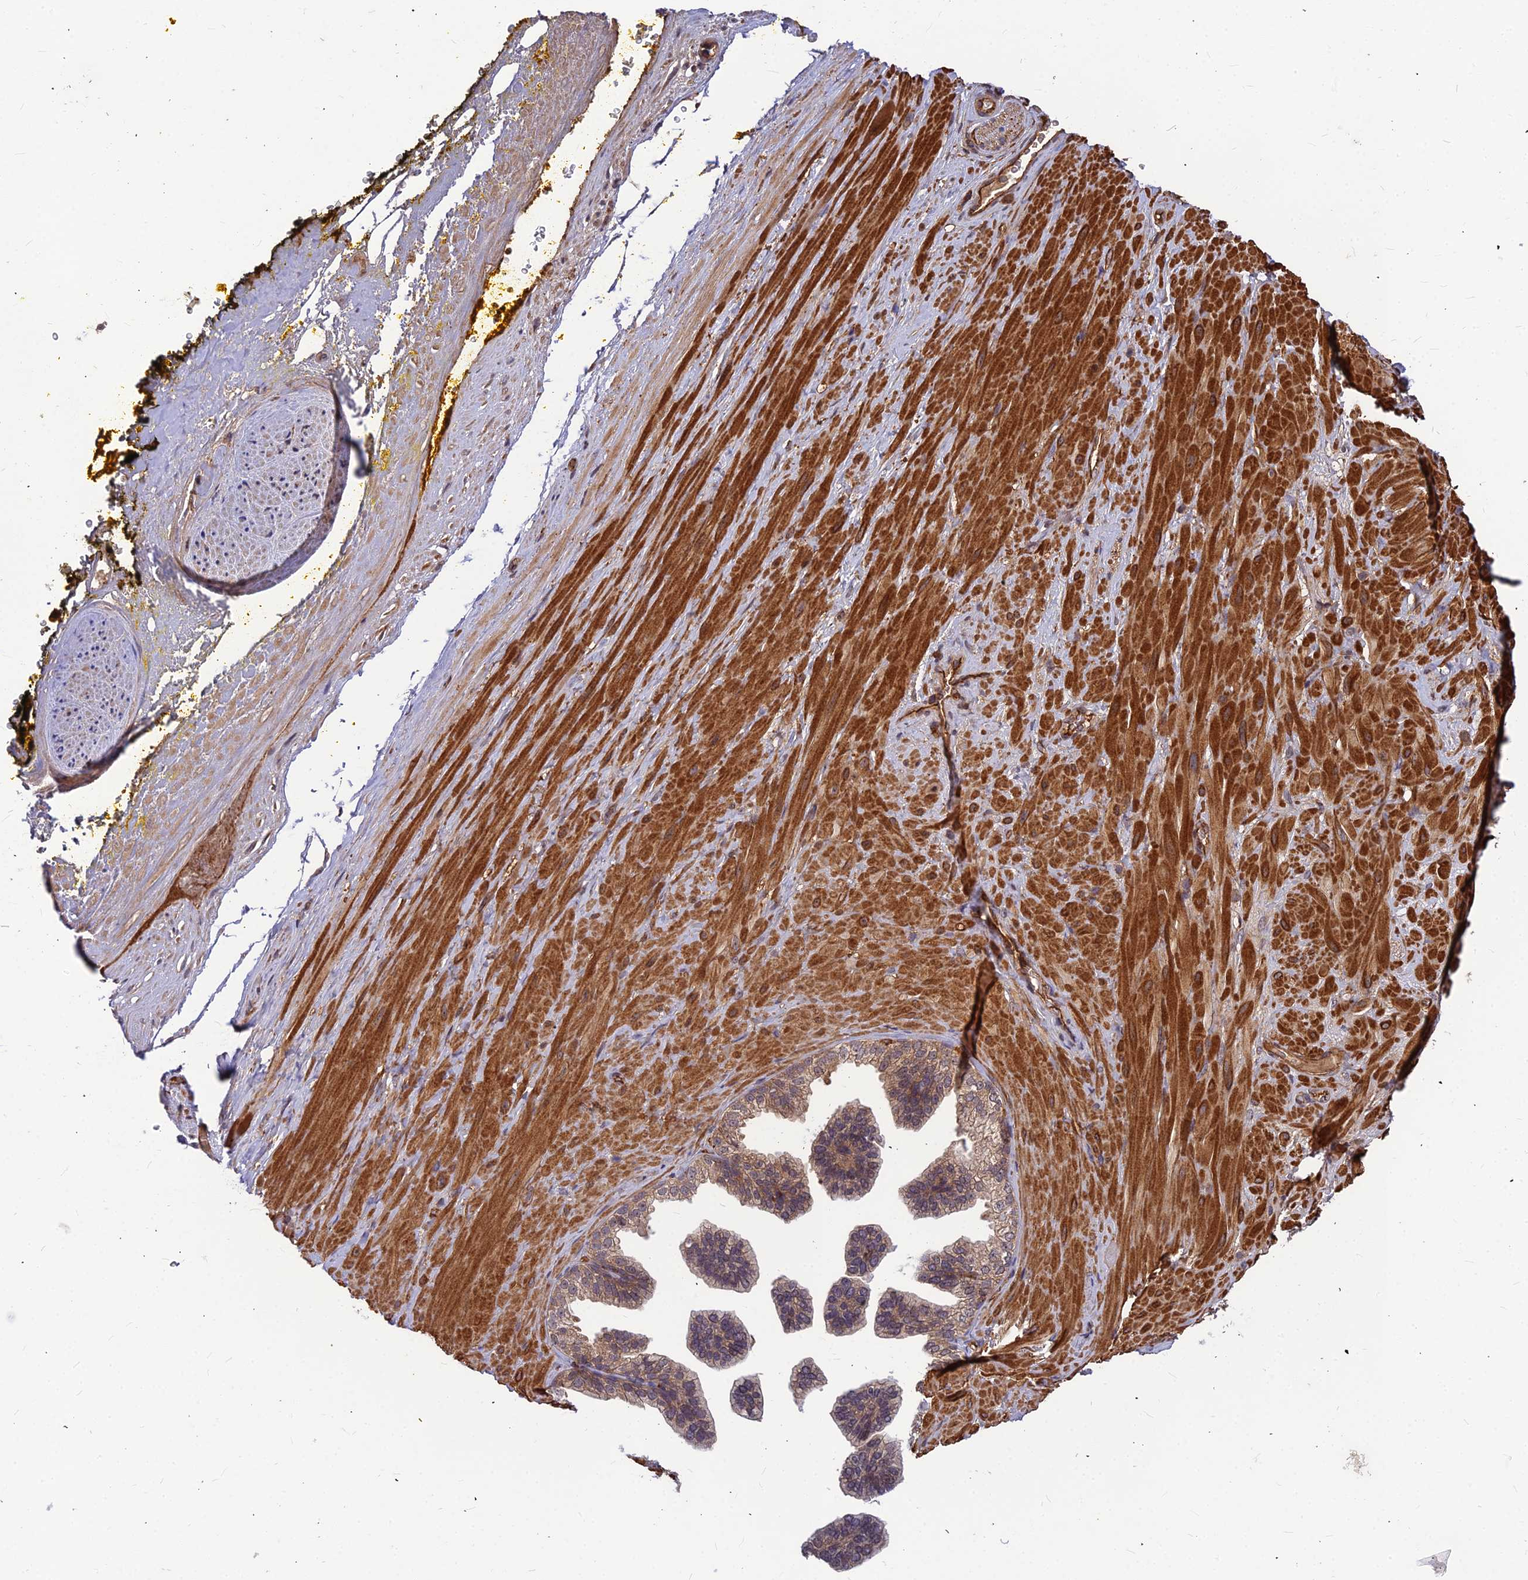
{"staining": {"intensity": "moderate", "quantity": "<25%", "location": "cytoplasmic/membranous,nuclear"}, "tissue": "adipose tissue", "cell_type": "Adipocytes", "image_type": "normal", "snomed": [{"axis": "morphology", "description": "Normal tissue, NOS"}, {"axis": "morphology", "description": "Adenocarcinoma, Low grade"}, {"axis": "topography", "description": "Prostate"}, {"axis": "topography", "description": "Peripheral nerve tissue"}], "caption": "Normal adipose tissue was stained to show a protein in brown. There is low levels of moderate cytoplasmic/membranous,nuclear positivity in about <25% of adipocytes. The staining was performed using DAB (3,3'-diaminobenzidine), with brown indicating positive protein expression. Nuclei are stained blue with hematoxylin.", "gene": "ZNF467", "patient": {"sex": "male", "age": 63}}